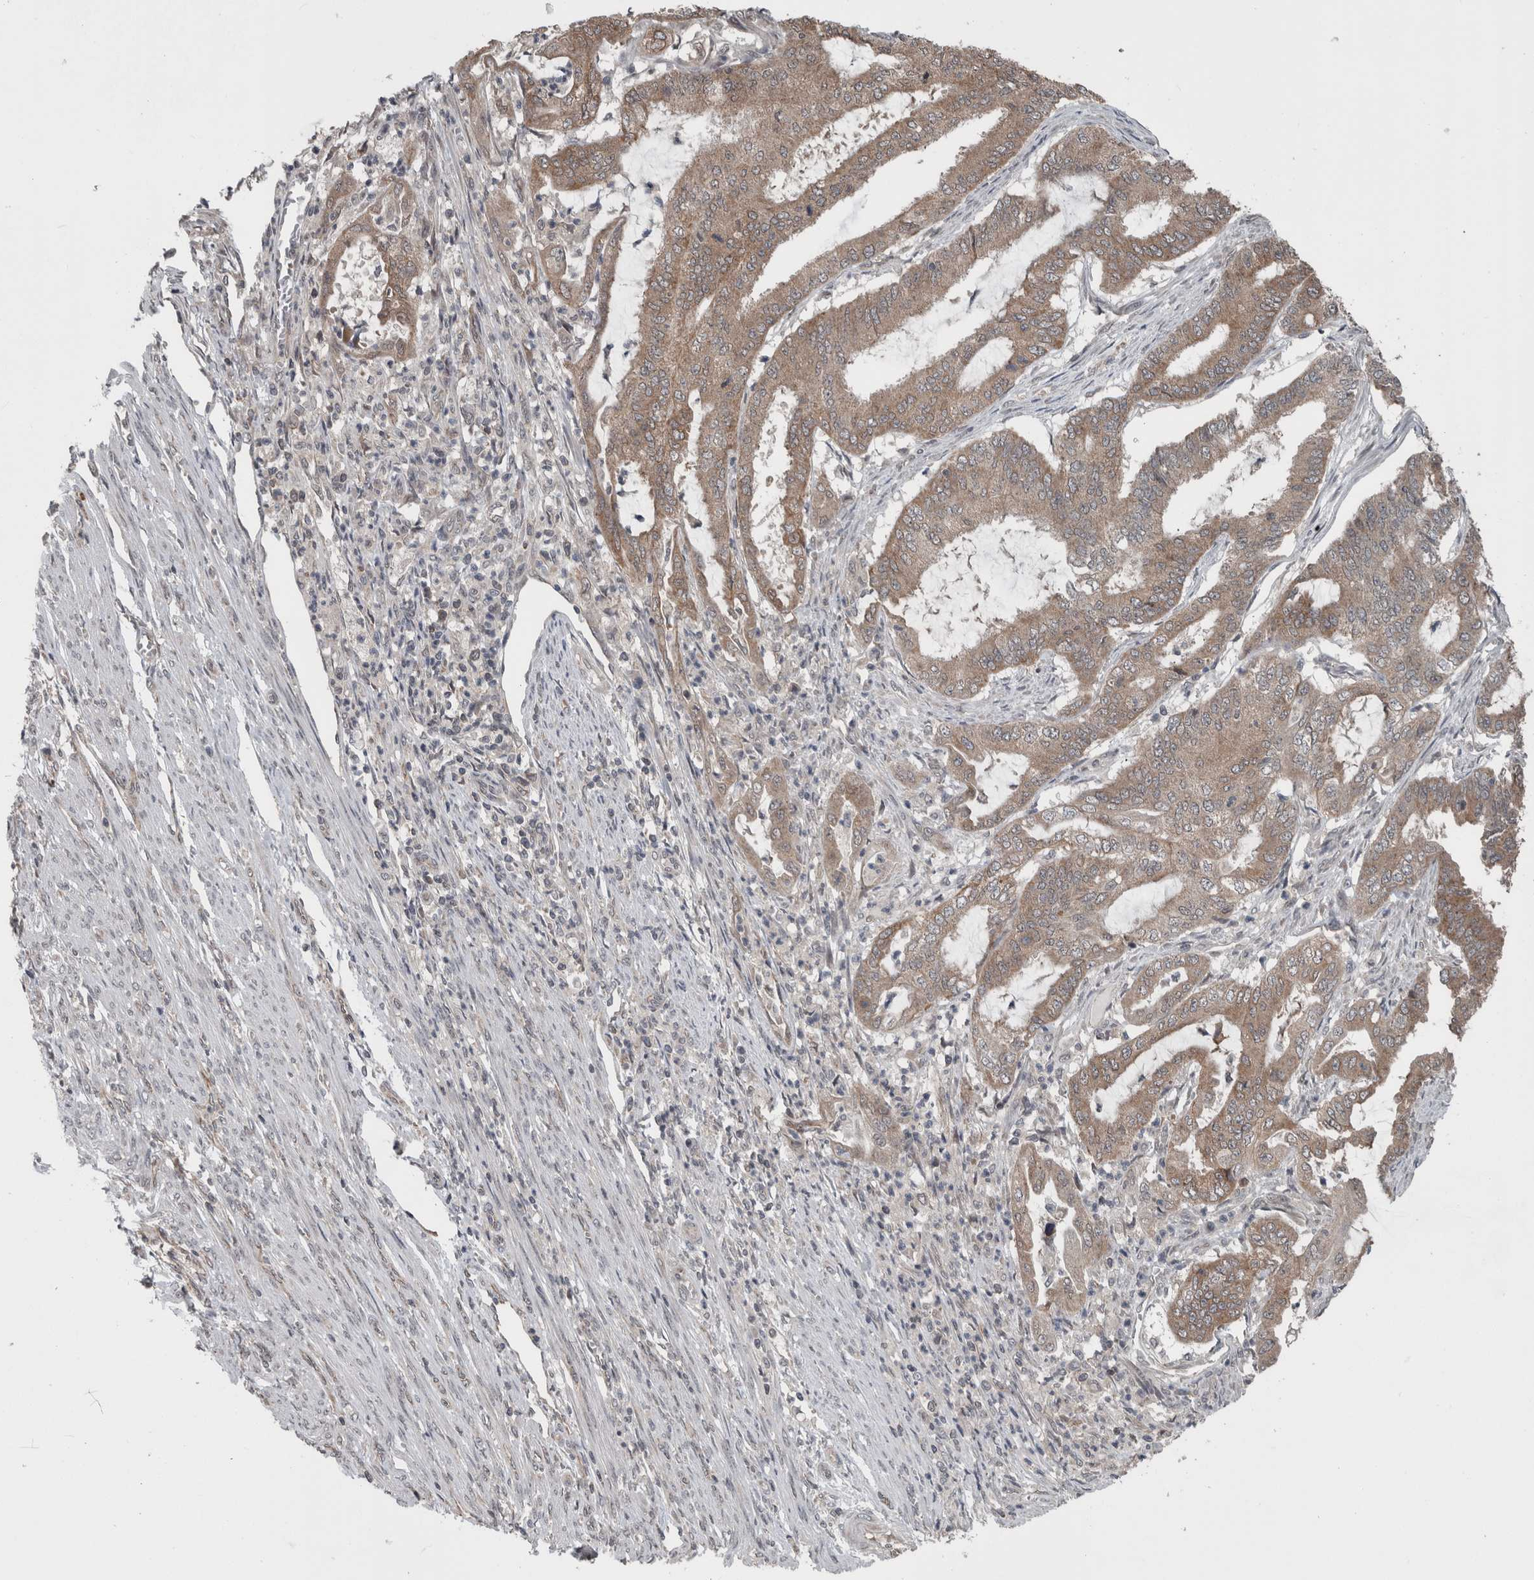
{"staining": {"intensity": "weak", "quantity": ">75%", "location": "cytoplasmic/membranous"}, "tissue": "endometrial cancer", "cell_type": "Tumor cells", "image_type": "cancer", "snomed": [{"axis": "morphology", "description": "Adenocarcinoma, NOS"}, {"axis": "topography", "description": "Endometrium"}], "caption": "DAB (3,3'-diaminobenzidine) immunohistochemical staining of human endometrial cancer reveals weak cytoplasmic/membranous protein staining in approximately >75% of tumor cells.", "gene": "ENY2", "patient": {"sex": "female", "age": 51}}